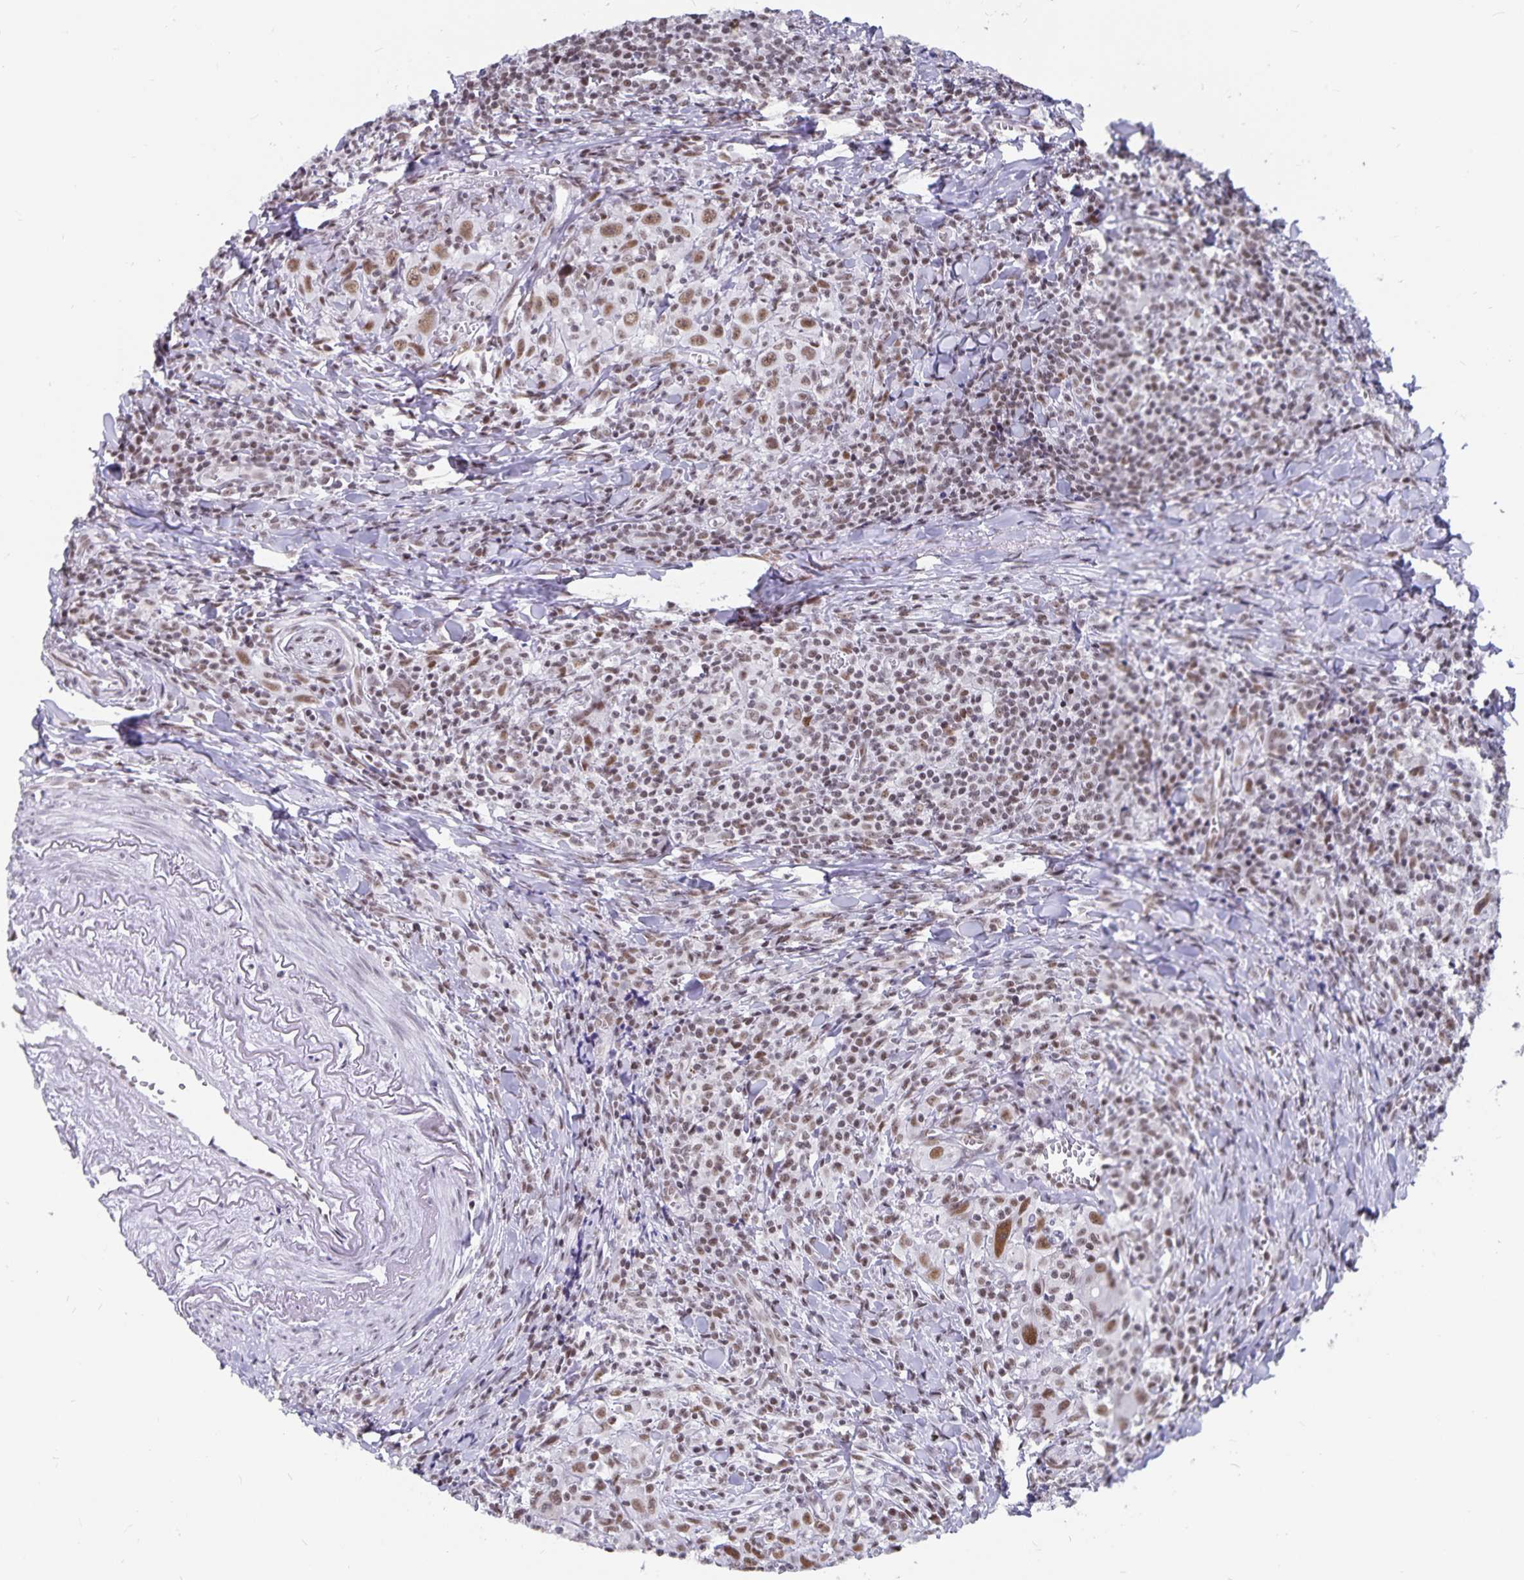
{"staining": {"intensity": "moderate", "quantity": ">75%", "location": "nuclear"}, "tissue": "head and neck cancer", "cell_type": "Tumor cells", "image_type": "cancer", "snomed": [{"axis": "morphology", "description": "Squamous cell carcinoma, NOS"}, {"axis": "topography", "description": "Head-Neck"}], "caption": "Immunohistochemistry (IHC) histopathology image of human squamous cell carcinoma (head and neck) stained for a protein (brown), which demonstrates medium levels of moderate nuclear positivity in about >75% of tumor cells.", "gene": "PBX2", "patient": {"sex": "female", "age": 95}}